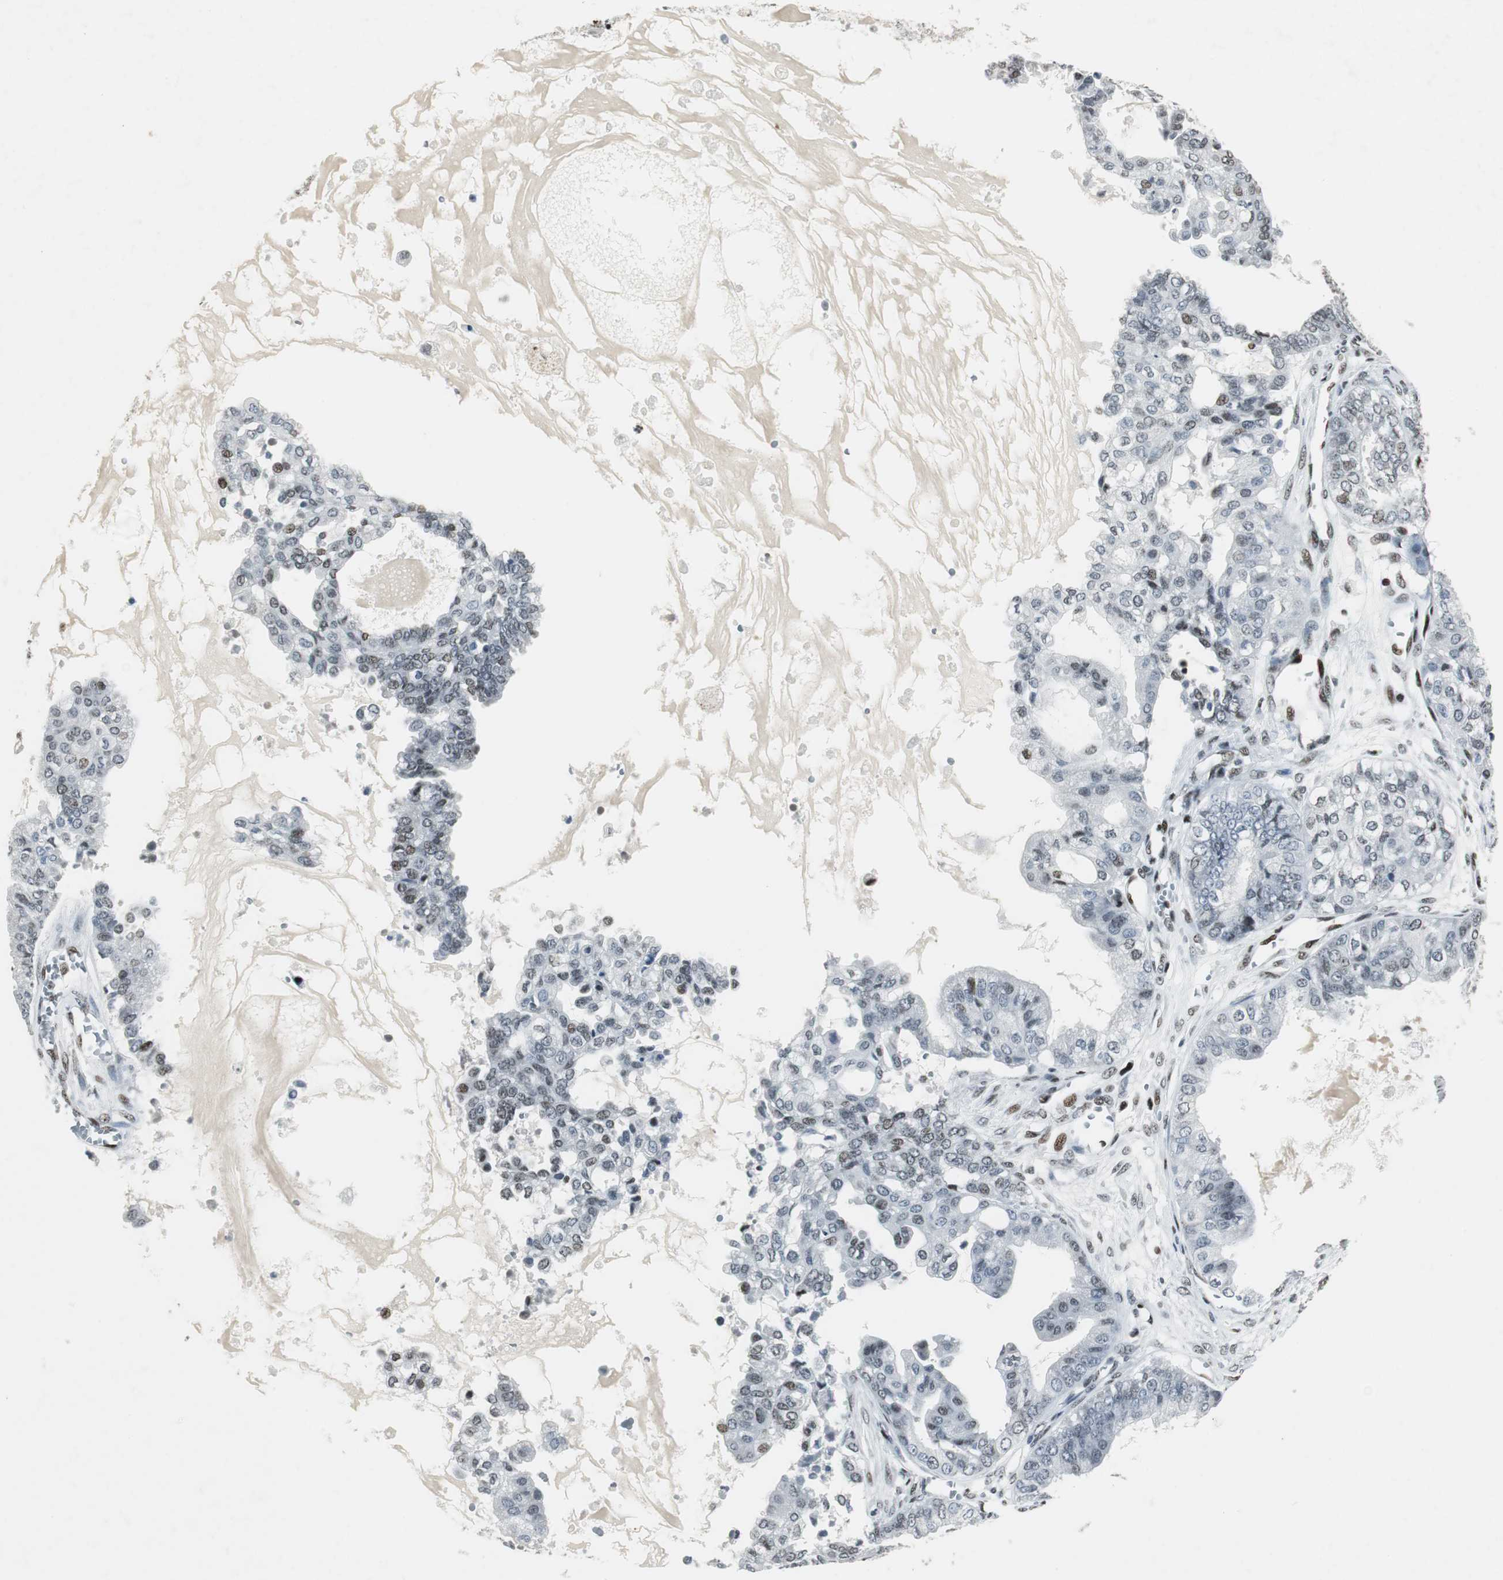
{"staining": {"intensity": "weak", "quantity": "<25%", "location": "nuclear"}, "tissue": "ovarian cancer", "cell_type": "Tumor cells", "image_type": "cancer", "snomed": [{"axis": "morphology", "description": "Carcinoma, NOS"}, {"axis": "morphology", "description": "Carcinoma, endometroid"}, {"axis": "topography", "description": "Ovary"}], "caption": "Ovarian cancer stained for a protein using immunohistochemistry reveals no positivity tumor cells.", "gene": "RBBP4", "patient": {"sex": "female", "age": 50}}